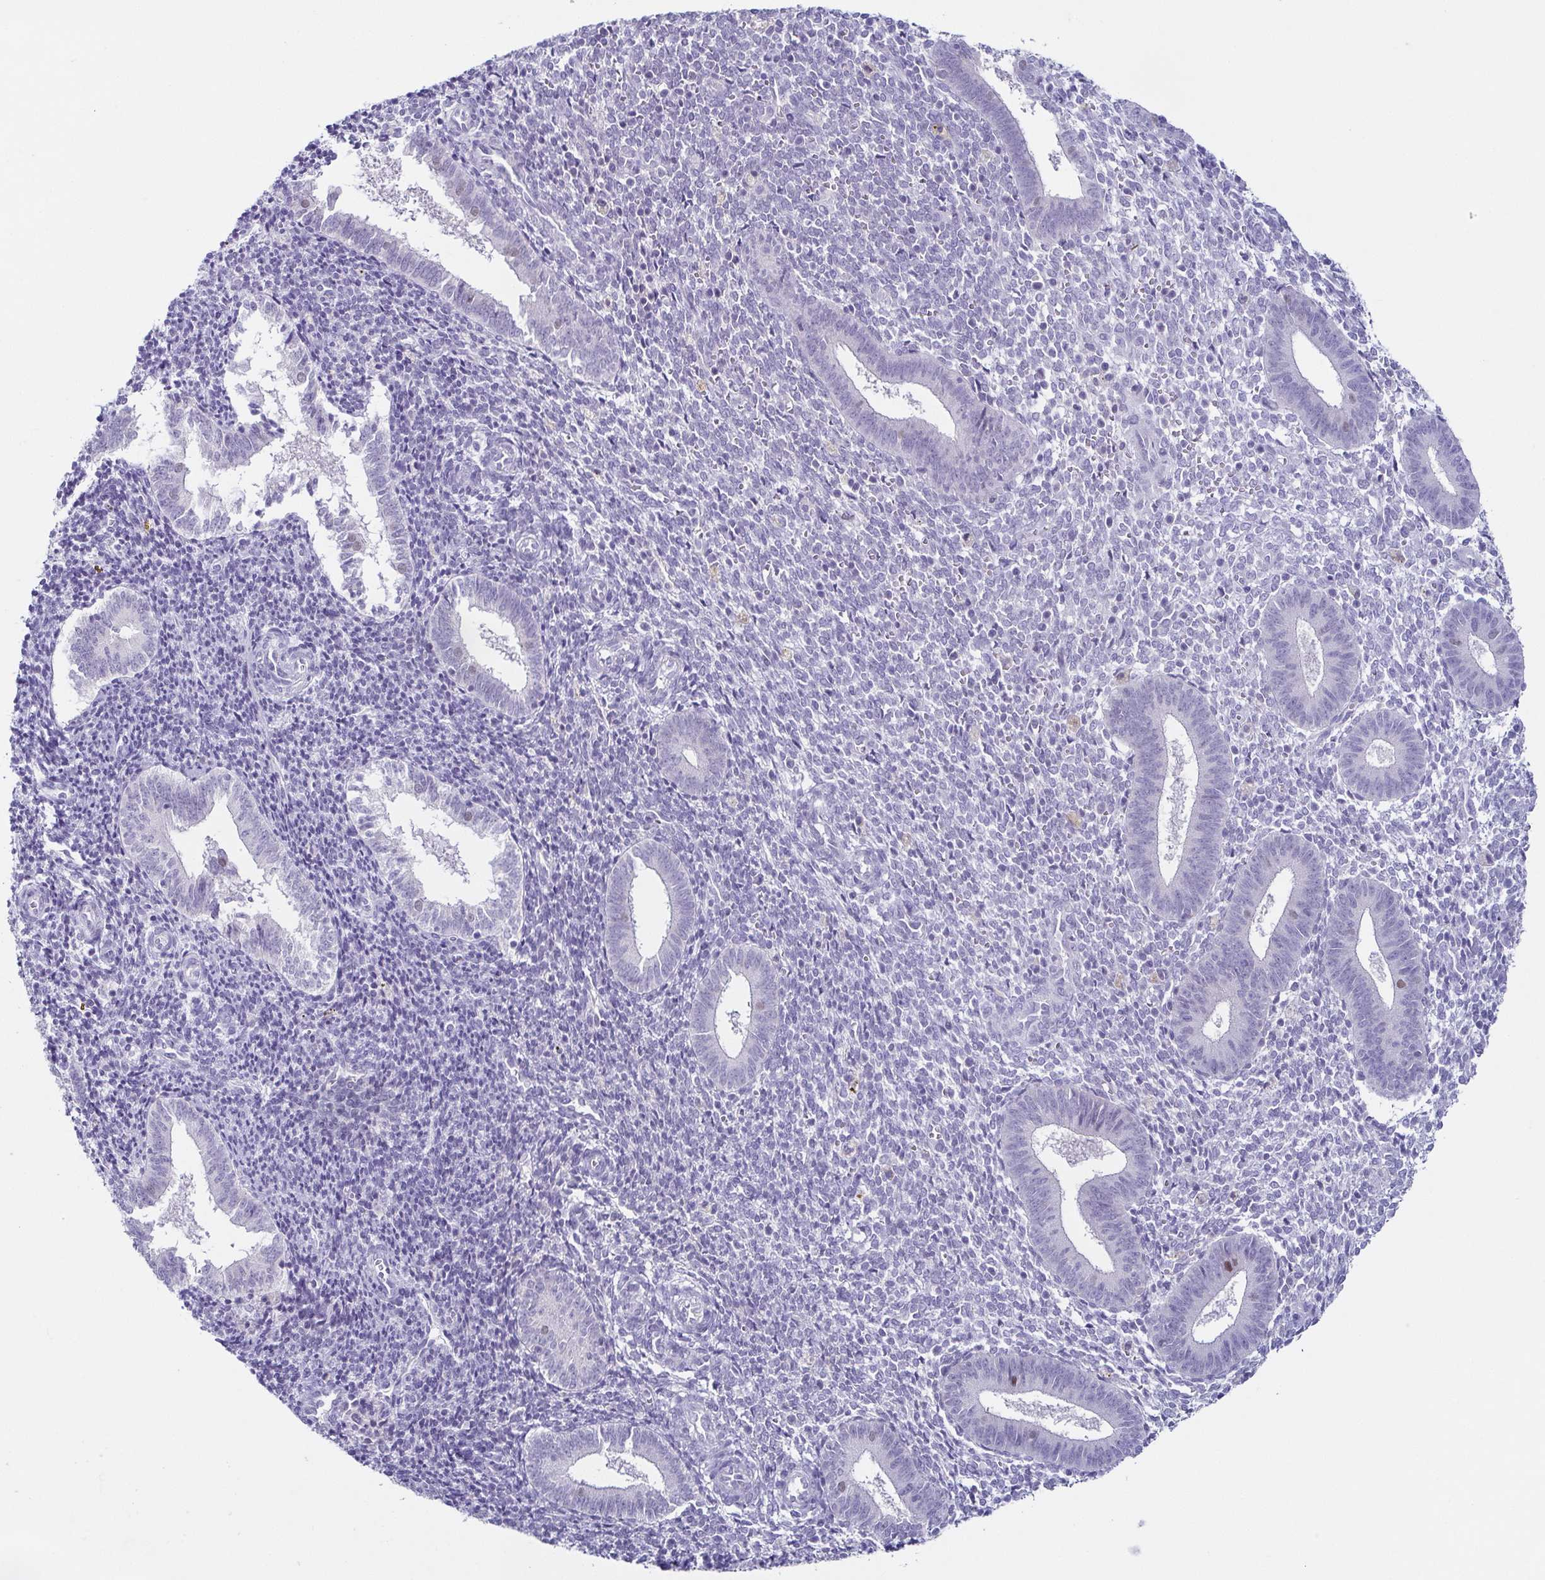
{"staining": {"intensity": "negative", "quantity": "none", "location": "none"}, "tissue": "endometrium", "cell_type": "Cells in endometrial stroma", "image_type": "normal", "snomed": [{"axis": "morphology", "description": "Normal tissue, NOS"}, {"axis": "topography", "description": "Endometrium"}], "caption": "An immunohistochemistry (IHC) histopathology image of unremarkable endometrium is shown. There is no staining in cells in endometrial stroma of endometrium. Nuclei are stained in blue.", "gene": "TP73", "patient": {"sex": "female", "age": 25}}